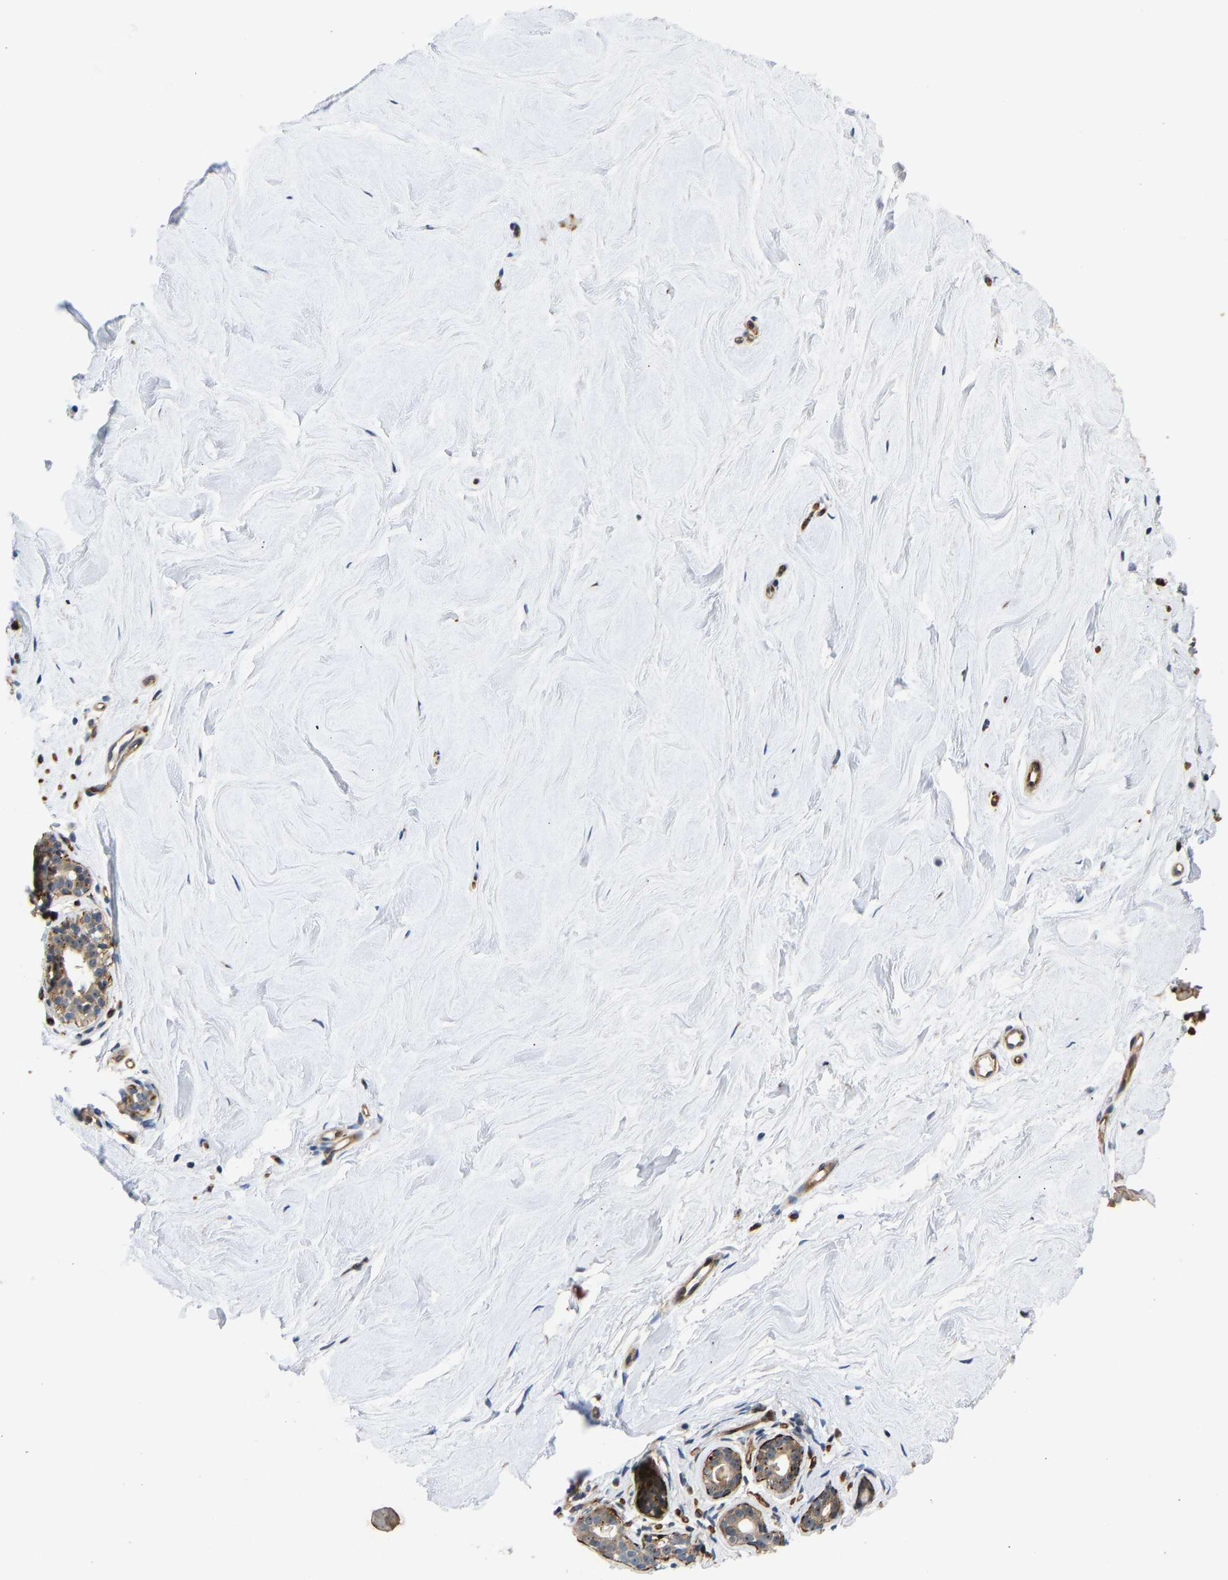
{"staining": {"intensity": "moderate", "quantity": ">75%", "location": "cytoplasmic/membranous"}, "tissue": "breast", "cell_type": "Adipocytes", "image_type": "normal", "snomed": [{"axis": "morphology", "description": "Normal tissue, NOS"}, {"axis": "topography", "description": "Breast"}], "caption": "A micrograph of breast stained for a protein exhibits moderate cytoplasmic/membranous brown staining in adipocytes.", "gene": "RESF1", "patient": {"sex": "female", "age": 22}}